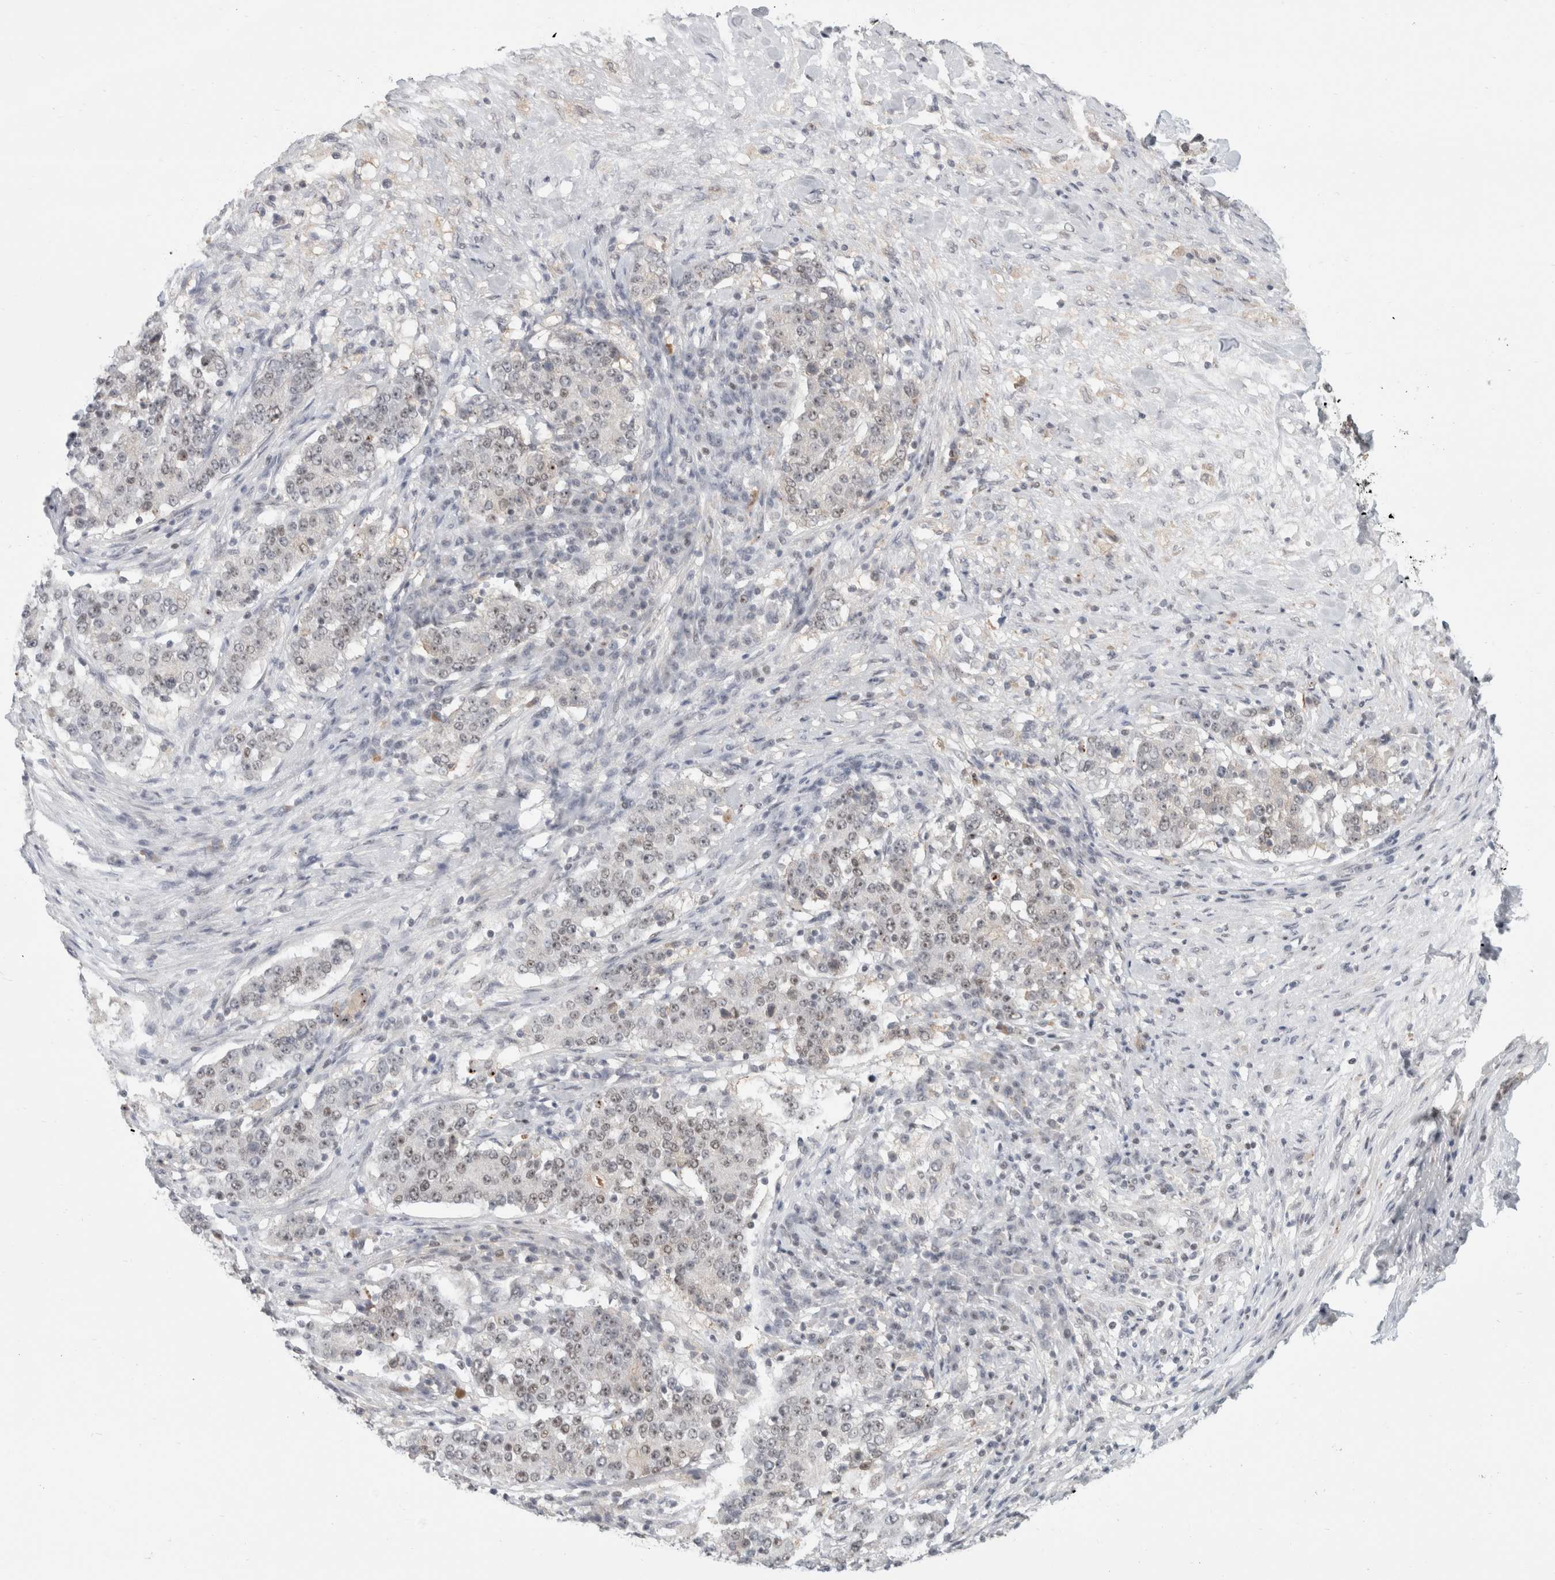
{"staining": {"intensity": "negative", "quantity": "none", "location": "none"}, "tissue": "stomach cancer", "cell_type": "Tumor cells", "image_type": "cancer", "snomed": [{"axis": "morphology", "description": "Adenocarcinoma, NOS"}, {"axis": "topography", "description": "Stomach"}], "caption": "The immunohistochemistry (IHC) micrograph has no significant expression in tumor cells of stomach cancer tissue.", "gene": "SENP6", "patient": {"sex": "male", "age": 59}}